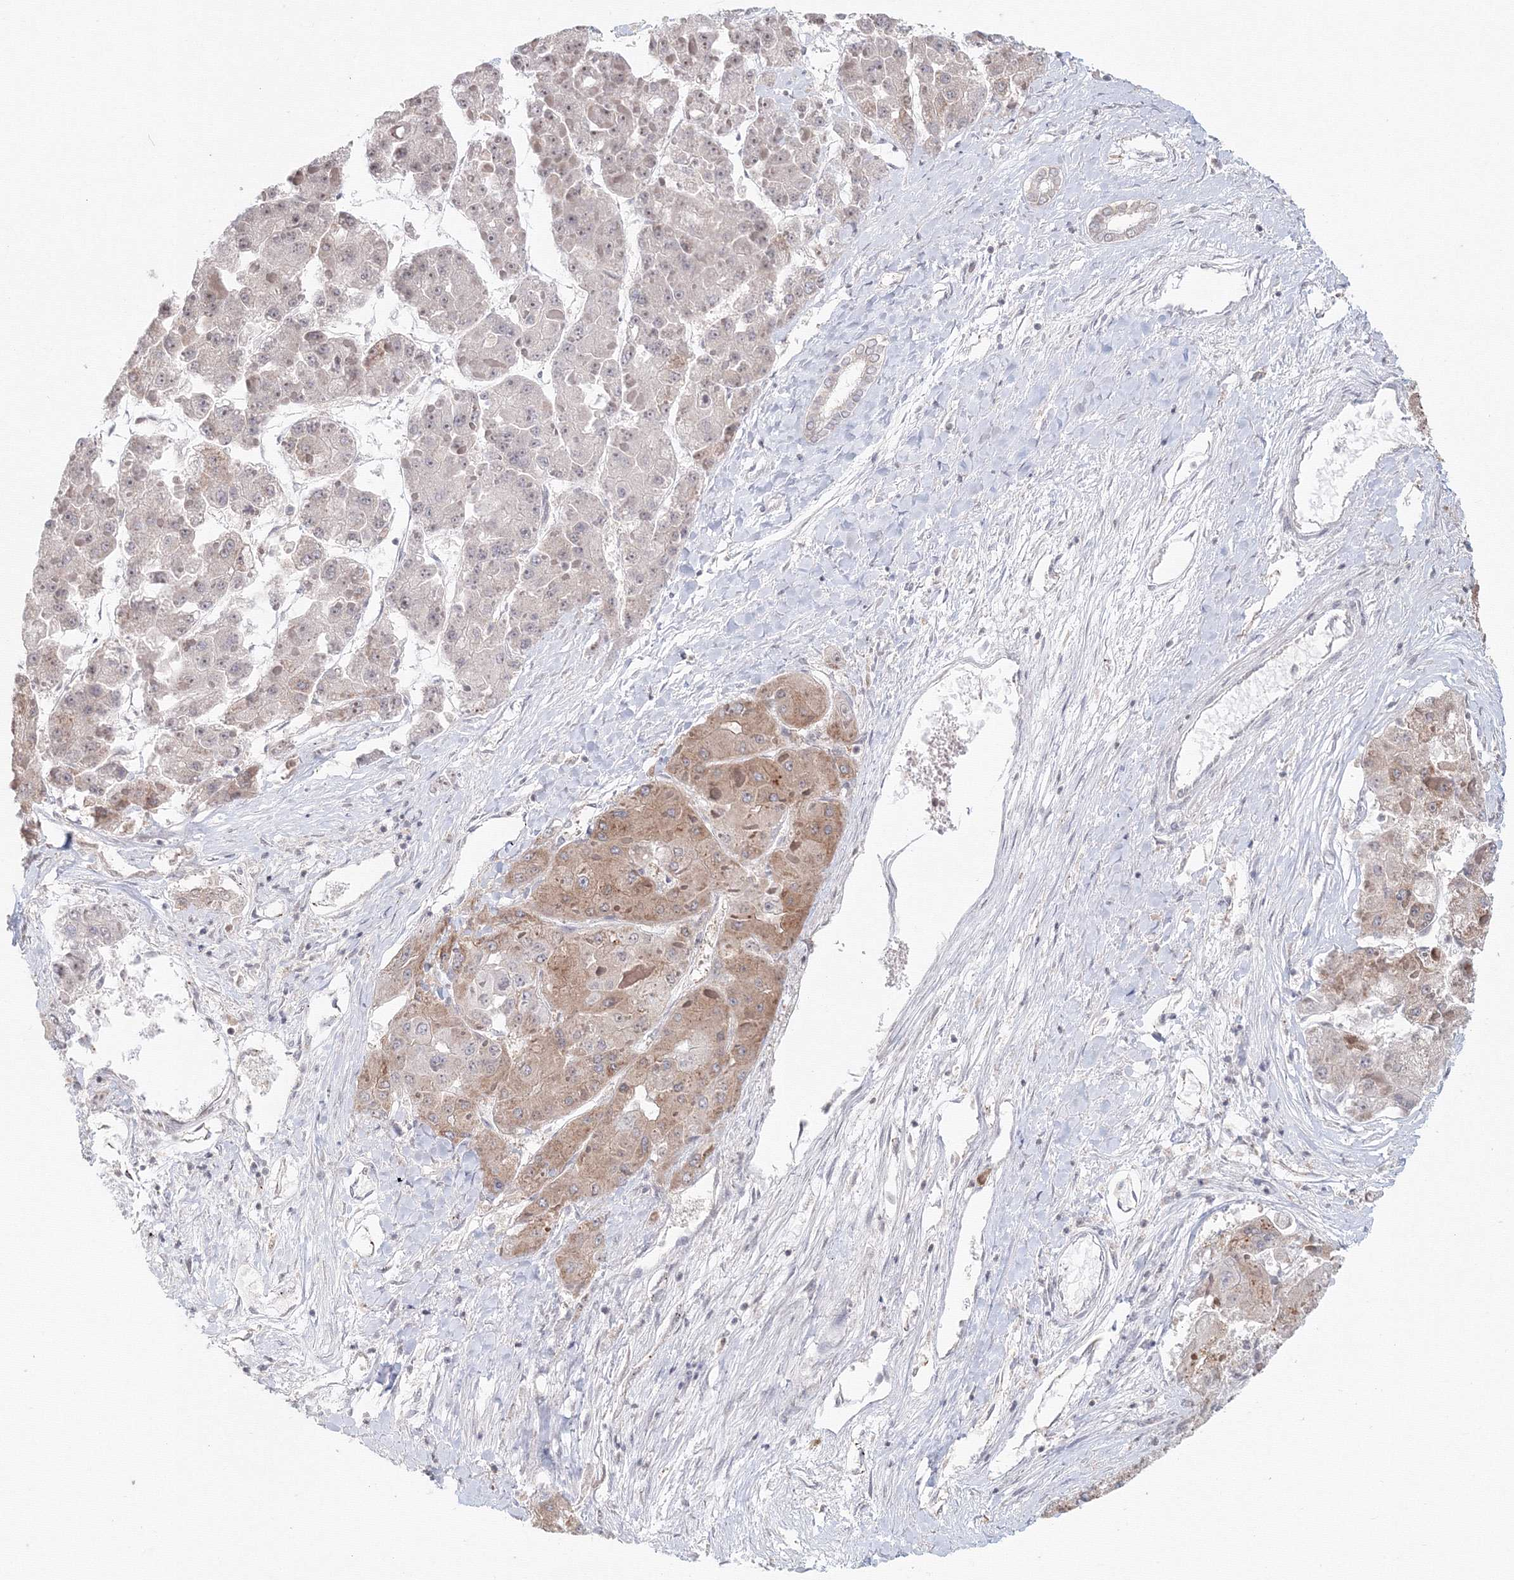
{"staining": {"intensity": "moderate", "quantity": "<25%", "location": "cytoplasmic/membranous"}, "tissue": "liver cancer", "cell_type": "Tumor cells", "image_type": "cancer", "snomed": [{"axis": "morphology", "description": "Carcinoma, Hepatocellular, NOS"}, {"axis": "topography", "description": "Liver"}], "caption": "Immunohistochemical staining of human liver cancer (hepatocellular carcinoma) displays low levels of moderate cytoplasmic/membranous staining in approximately <25% of tumor cells. (Brightfield microscopy of DAB IHC at high magnification).", "gene": "SLC7A7", "patient": {"sex": "female", "age": 73}}